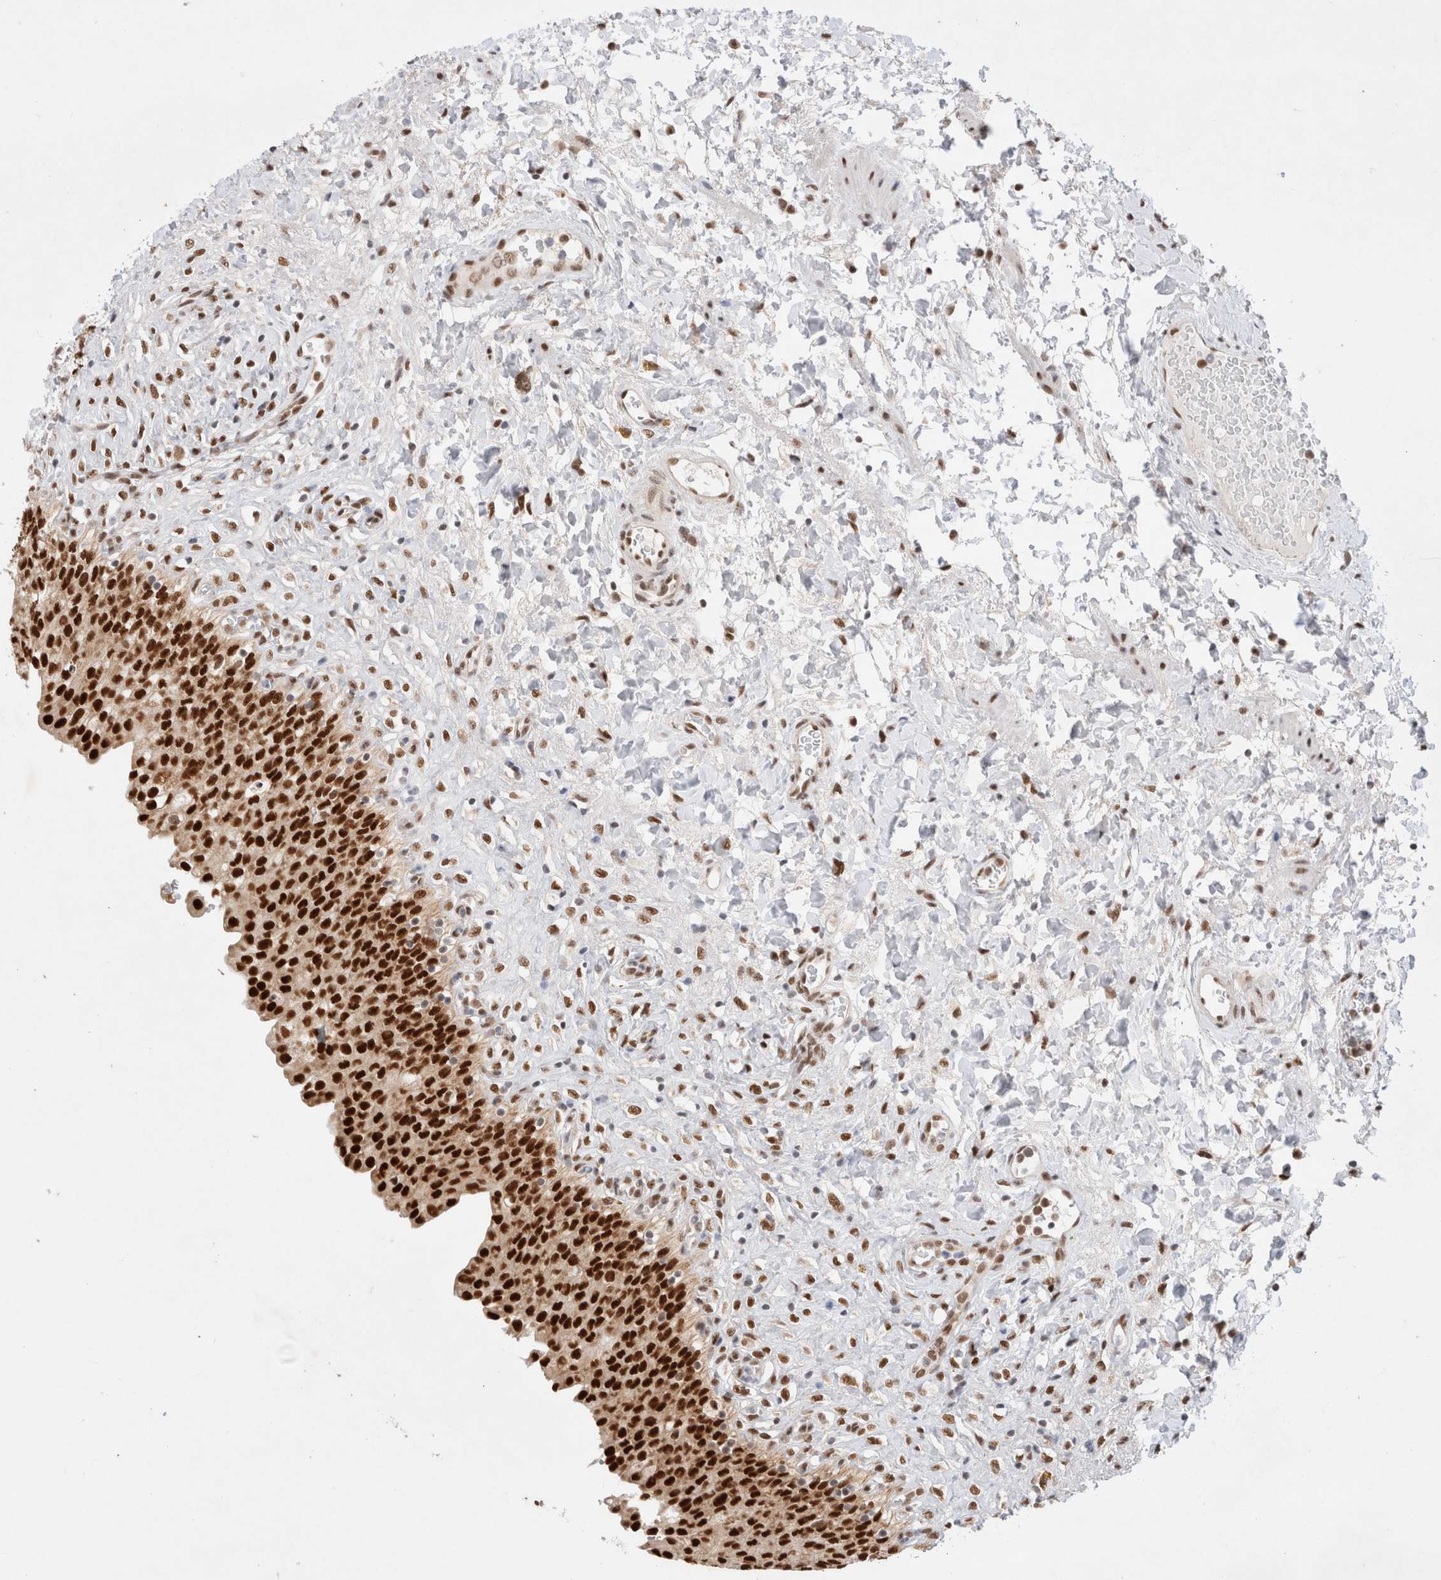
{"staining": {"intensity": "strong", "quantity": ">75%", "location": "nuclear"}, "tissue": "urinary bladder", "cell_type": "Urothelial cells", "image_type": "normal", "snomed": [{"axis": "morphology", "description": "Urothelial carcinoma, High grade"}, {"axis": "topography", "description": "Urinary bladder"}], "caption": "Normal urinary bladder was stained to show a protein in brown. There is high levels of strong nuclear positivity in about >75% of urothelial cells.", "gene": "GTF2I", "patient": {"sex": "male", "age": 46}}